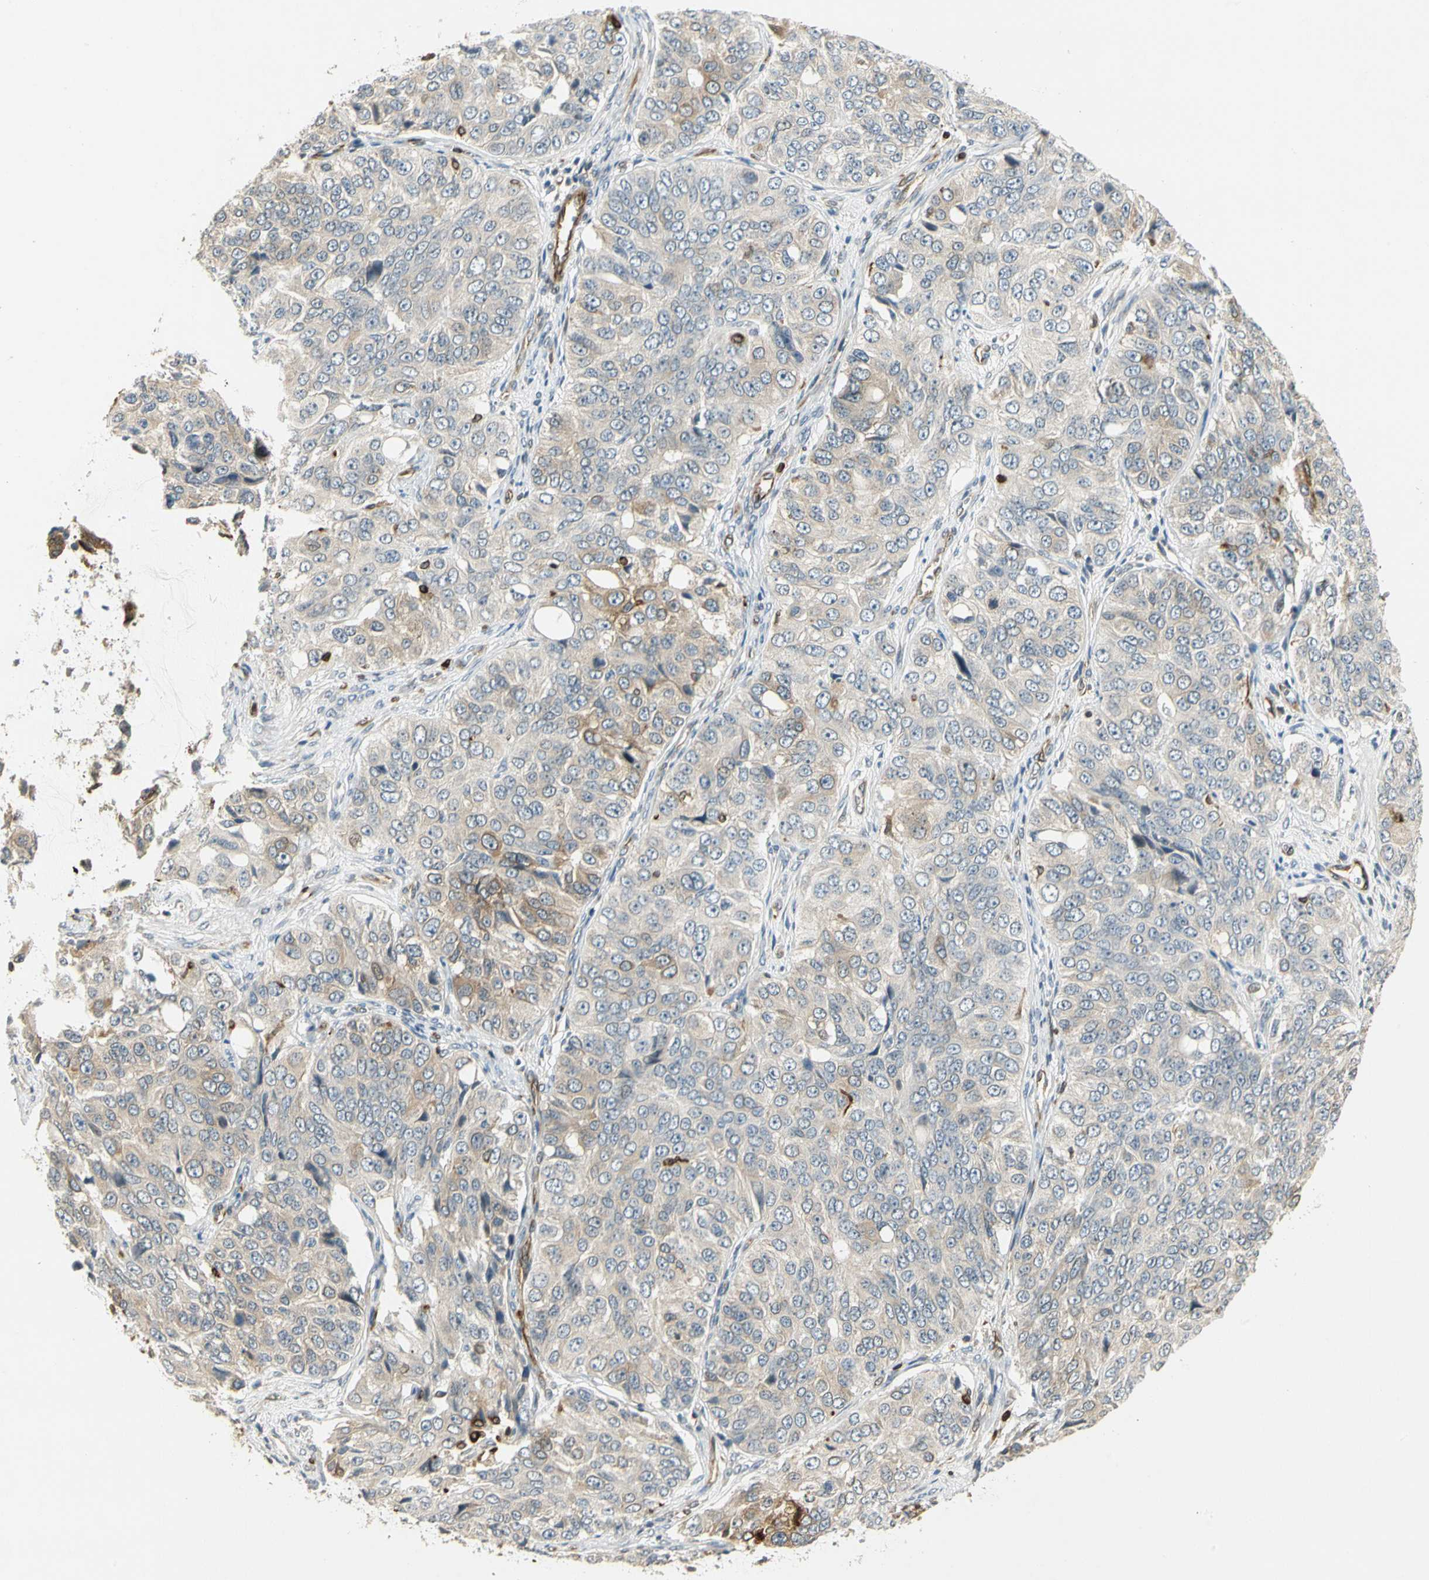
{"staining": {"intensity": "weak", "quantity": ">75%", "location": "cytoplasmic/membranous"}, "tissue": "ovarian cancer", "cell_type": "Tumor cells", "image_type": "cancer", "snomed": [{"axis": "morphology", "description": "Carcinoma, endometroid"}, {"axis": "topography", "description": "Ovary"}], "caption": "DAB (3,3'-diaminobenzidine) immunohistochemical staining of ovarian cancer reveals weak cytoplasmic/membranous protein staining in about >75% of tumor cells. The protein is shown in brown color, while the nuclei are stained blue.", "gene": "TAPBP", "patient": {"sex": "female", "age": 51}}